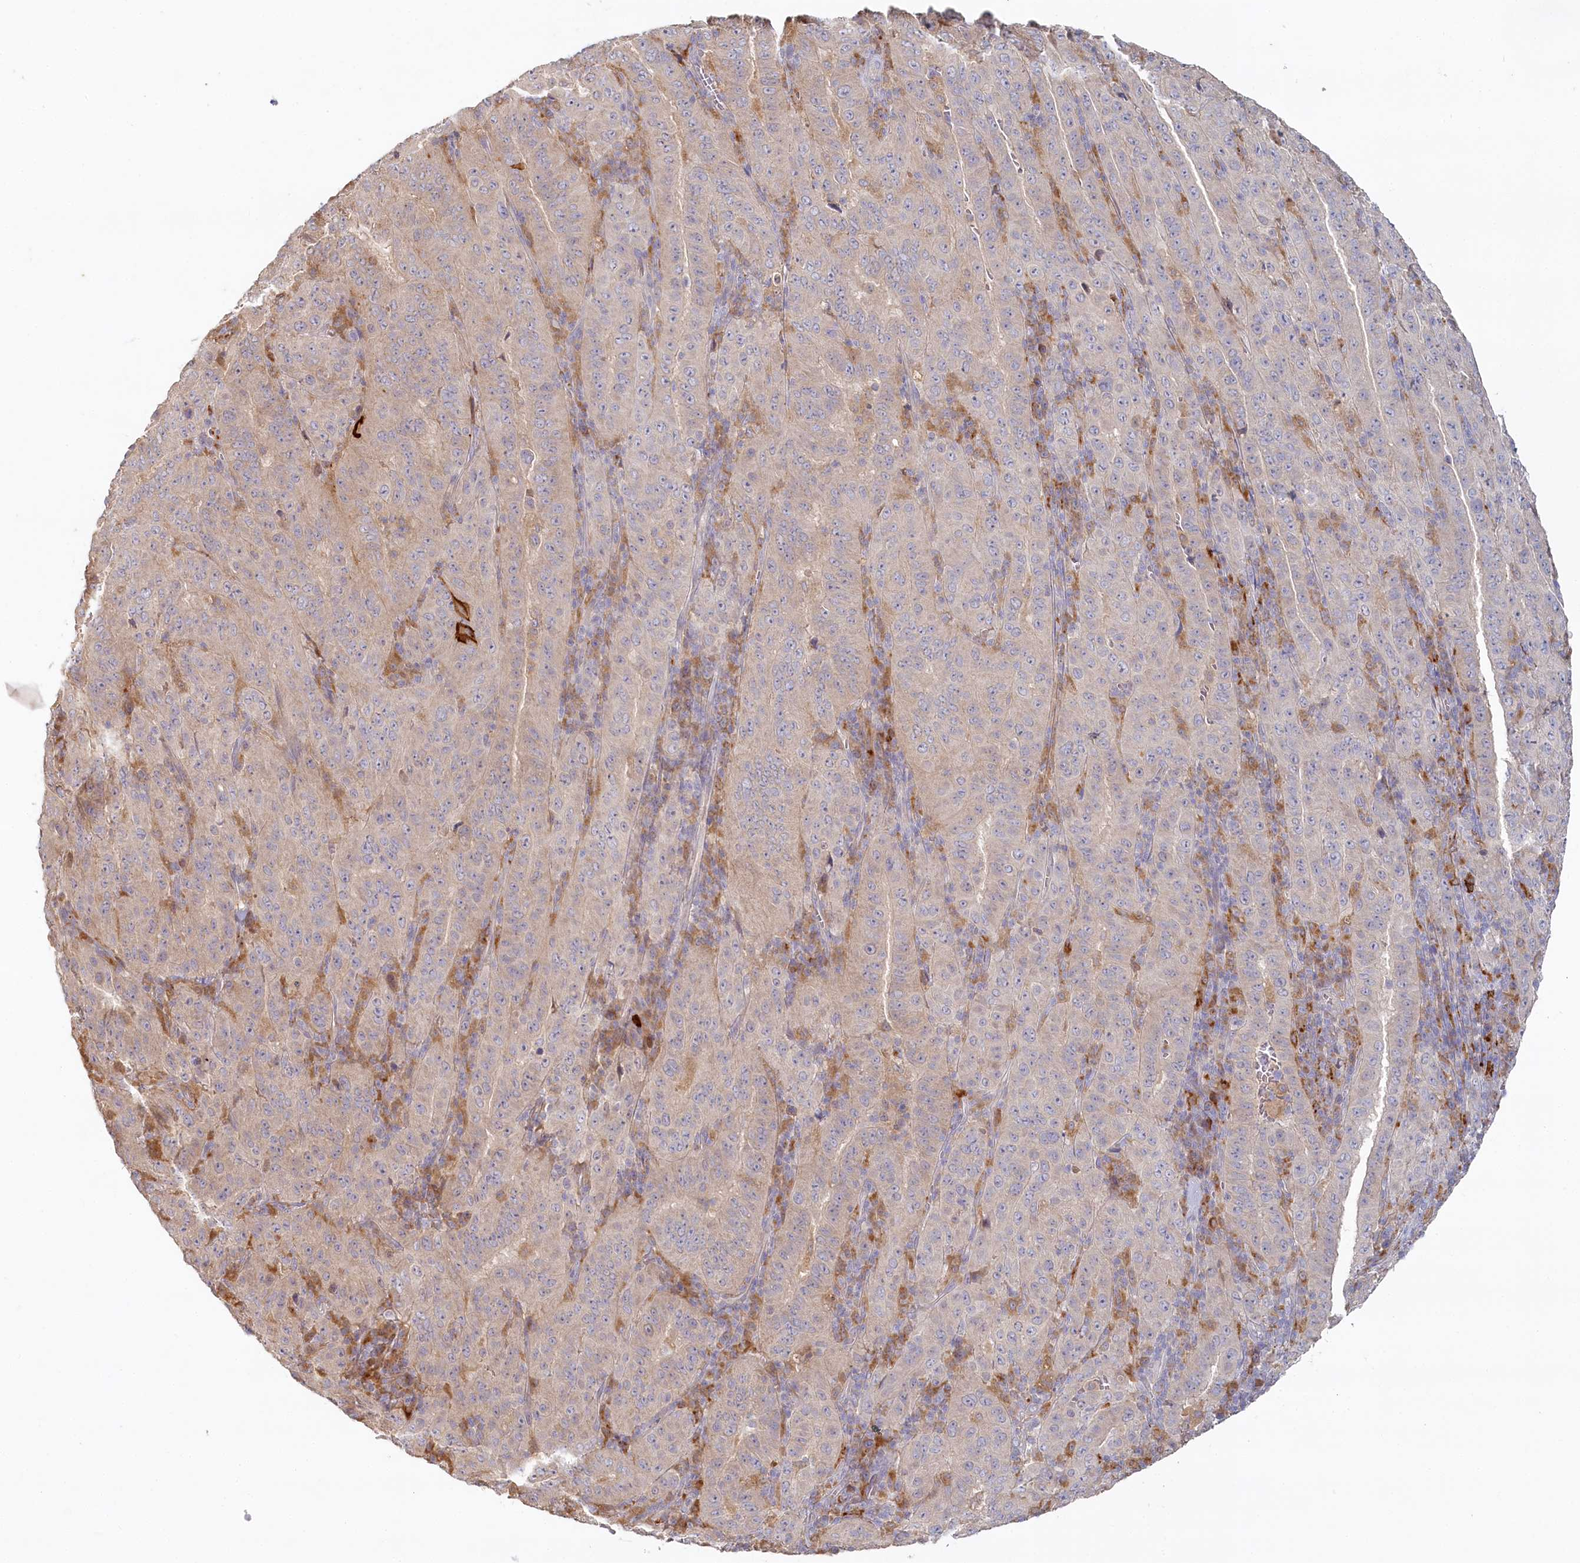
{"staining": {"intensity": "negative", "quantity": "none", "location": "none"}, "tissue": "pancreatic cancer", "cell_type": "Tumor cells", "image_type": "cancer", "snomed": [{"axis": "morphology", "description": "Adenocarcinoma, NOS"}, {"axis": "topography", "description": "Pancreas"}], "caption": "Histopathology image shows no significant protein staining in tumor cells of pancreatic cancer.", "gene": "VSIG1", "patient": {"sex": "male", "age": 63}}